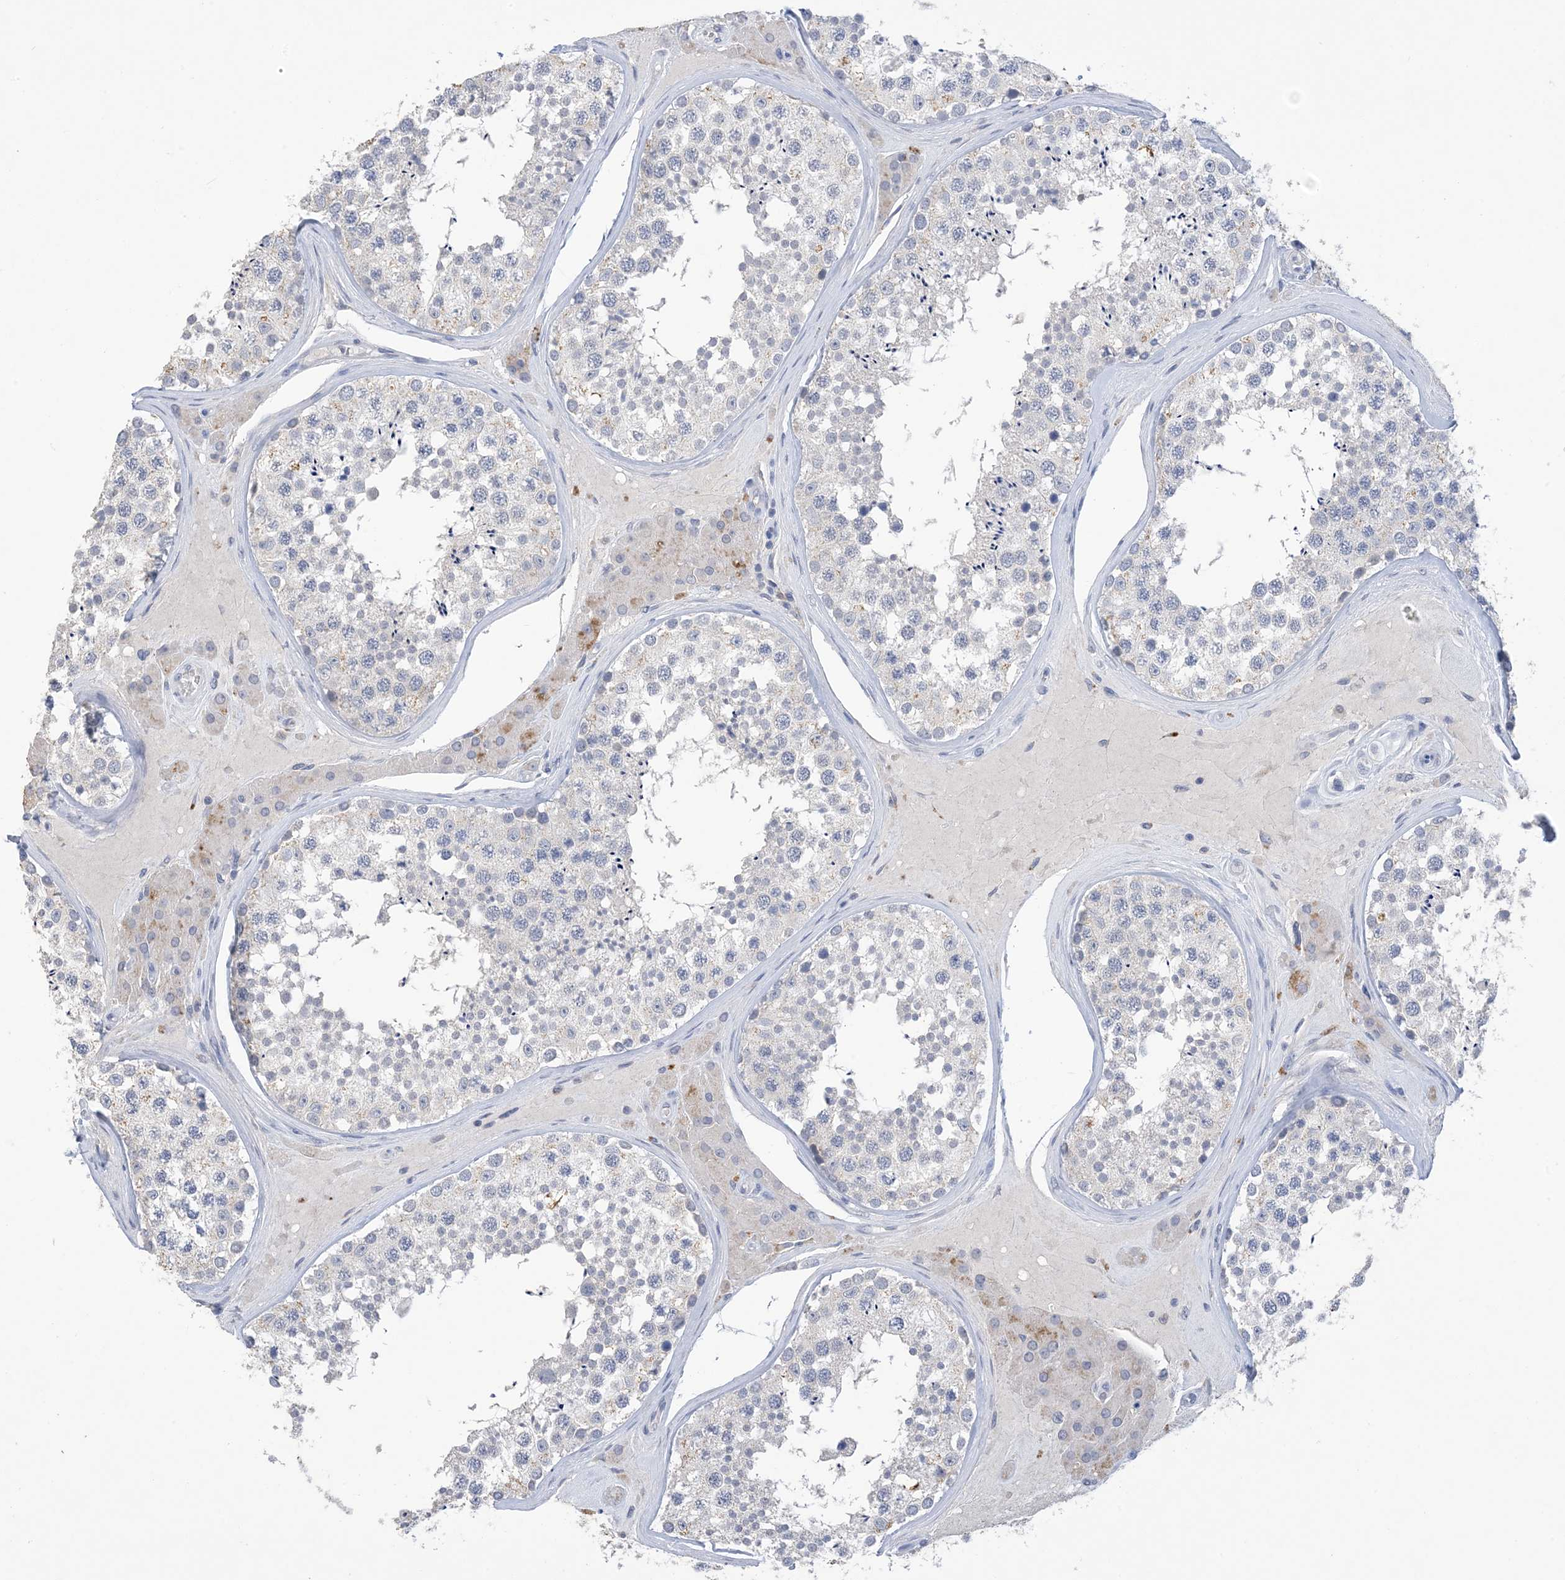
{"staining": {"intensity": "negative", "quantity": "none", "location": "none"}, "tissue": "testis", "cell_type": "Cells in seminiferous ducts", "image_type": "normal", "snomed": [{"axis": "morphology", "description": "Normal tissue, NOS"}, {"axis": "topography", "description": "Testis"}], "caption": "This is a histopathology image of immunohistochemistry (IHC) staining of unremarkable testis, which shows no positivity in cells in seminiferous ducts. Brightfield microscopy of immunohistochemistry stained with DAB (brown) and hematoxylin (blue), captured at high magnification.", "gene": "DSC3", "patient": {"sex": "male", "age": 46}}